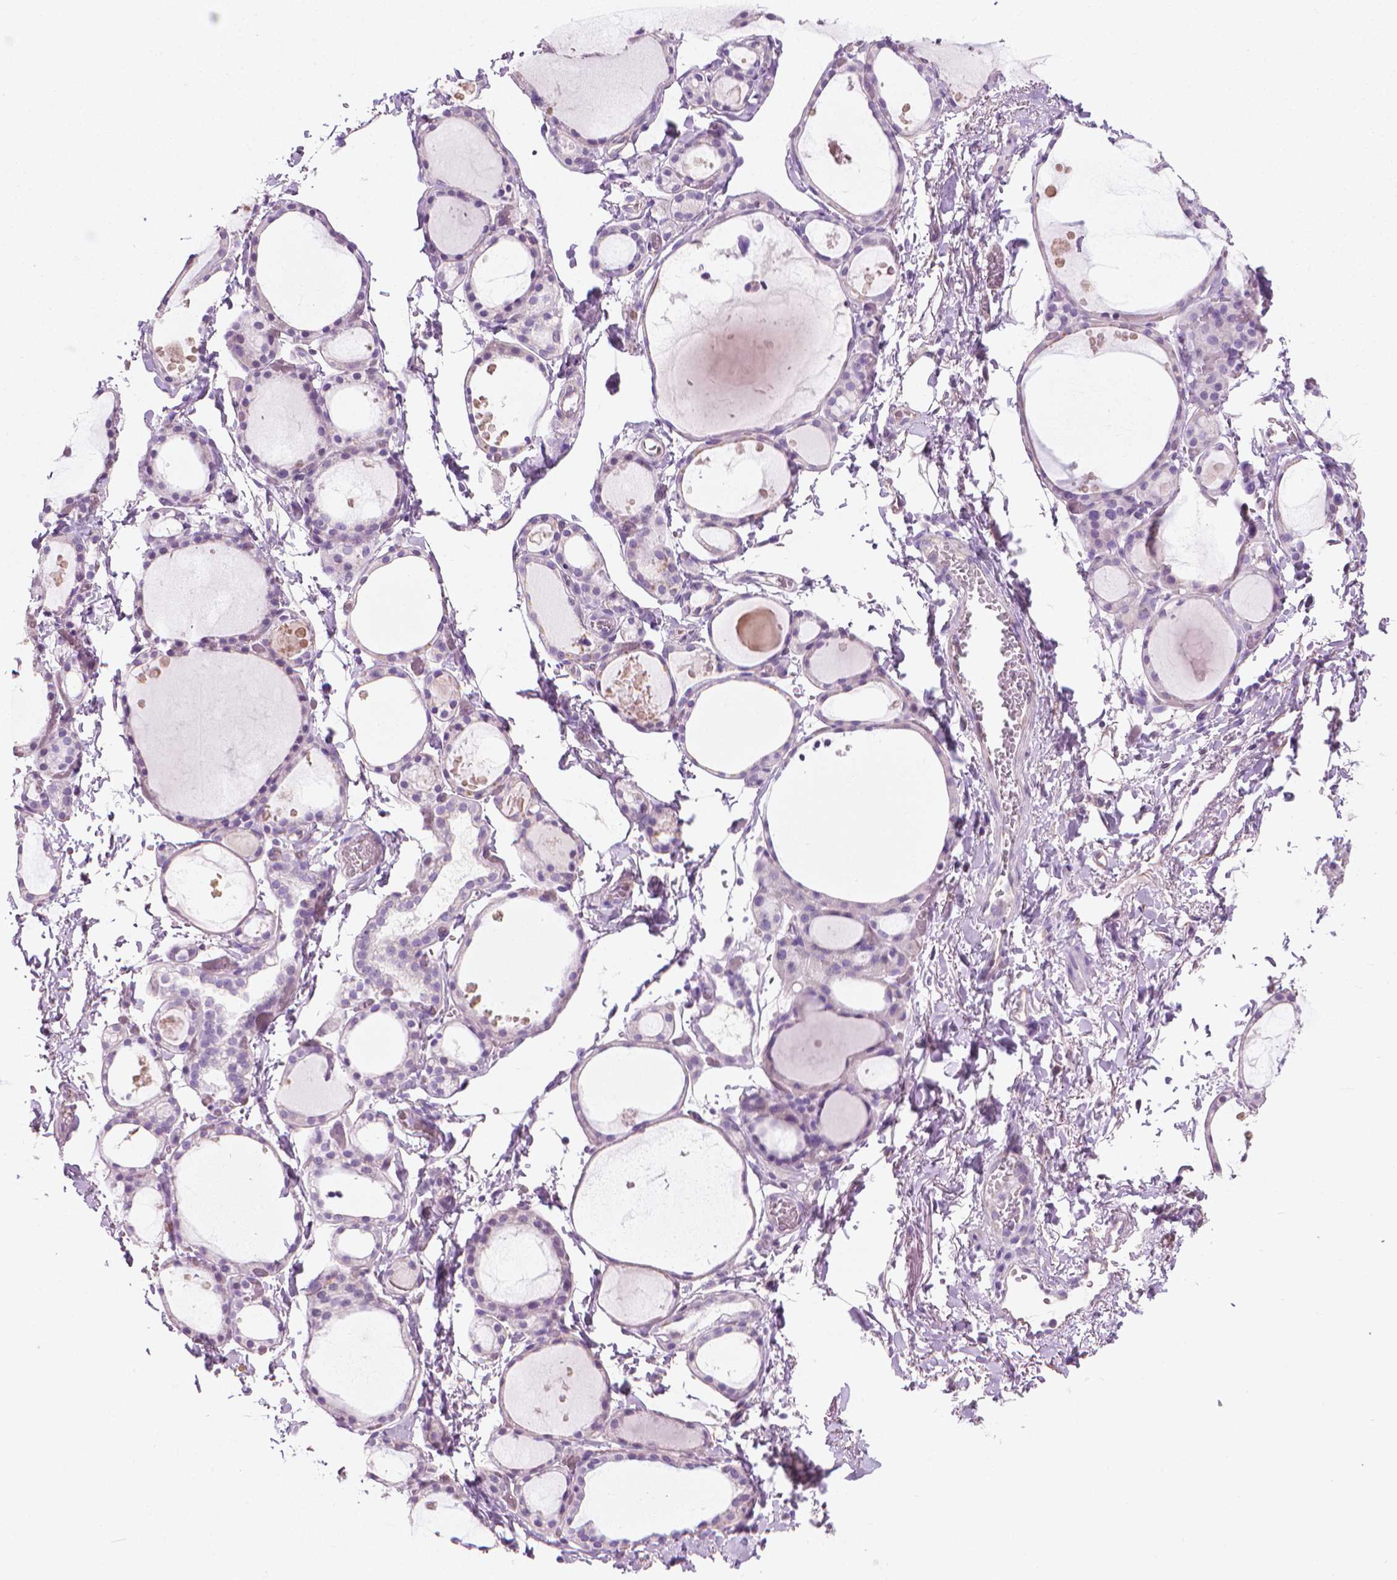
{"staining": {"intensity": "negative", "quantity": "none", "location": "none"}, "tissue": "thyroid gland", "cell_type": "Glandular cells", "image_type": "normal", "snomed": [{"axis": "morphology", "description": "Normal tissue, NOS"}, {"axis": "topography", "description": "Thyroid gland"}], "caption": "Protein analysis of benign thyroid gland shows no significant expression in glandular cells. Brightfield microscopy of immunohistochemistry stained with DAB (3,3'-diaminobenzidine) (brown) and hematoxylin (blue), captured at high magnification.", "gene": "KRT73", "patient": {"sex": "male", "age": 68}}